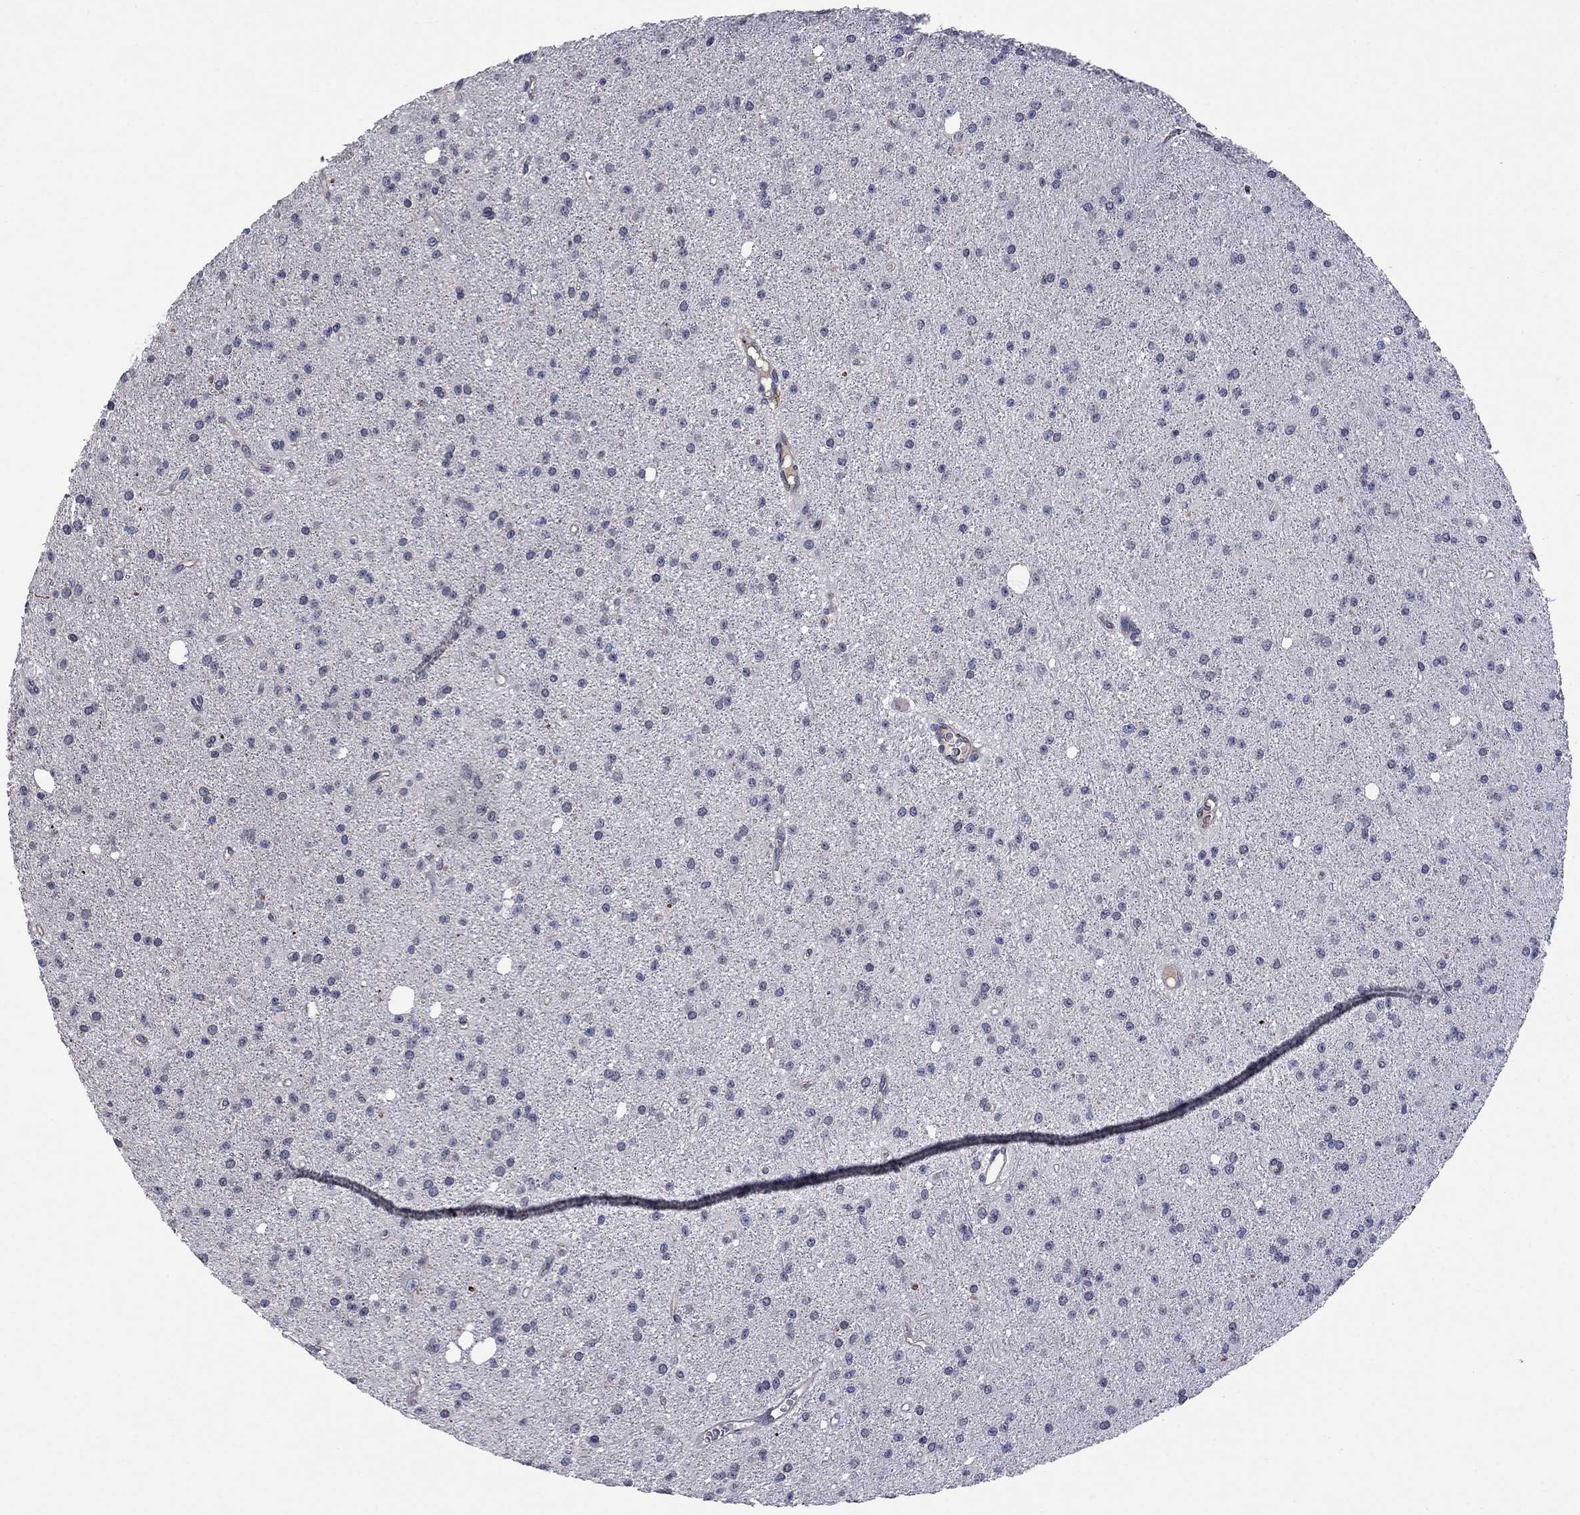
{"staining": {"intensity": "negative", "quantity": "none", "location": "none"}, "tissue": "glioma", "cell_type": "Tumor cells", "image_type": "cancer", "snomed": [{"axis": "morphology", "description": "Glioma, malignant, Low grade"}, {"axis": "topography", "description": "Brain"}], "caption": "Photomicrograph shows no significant protein expression in tumor cells of low-grade glioma (malignant).", "gene": "EMC9", "patient": {"sex": "male", "age": 27}}